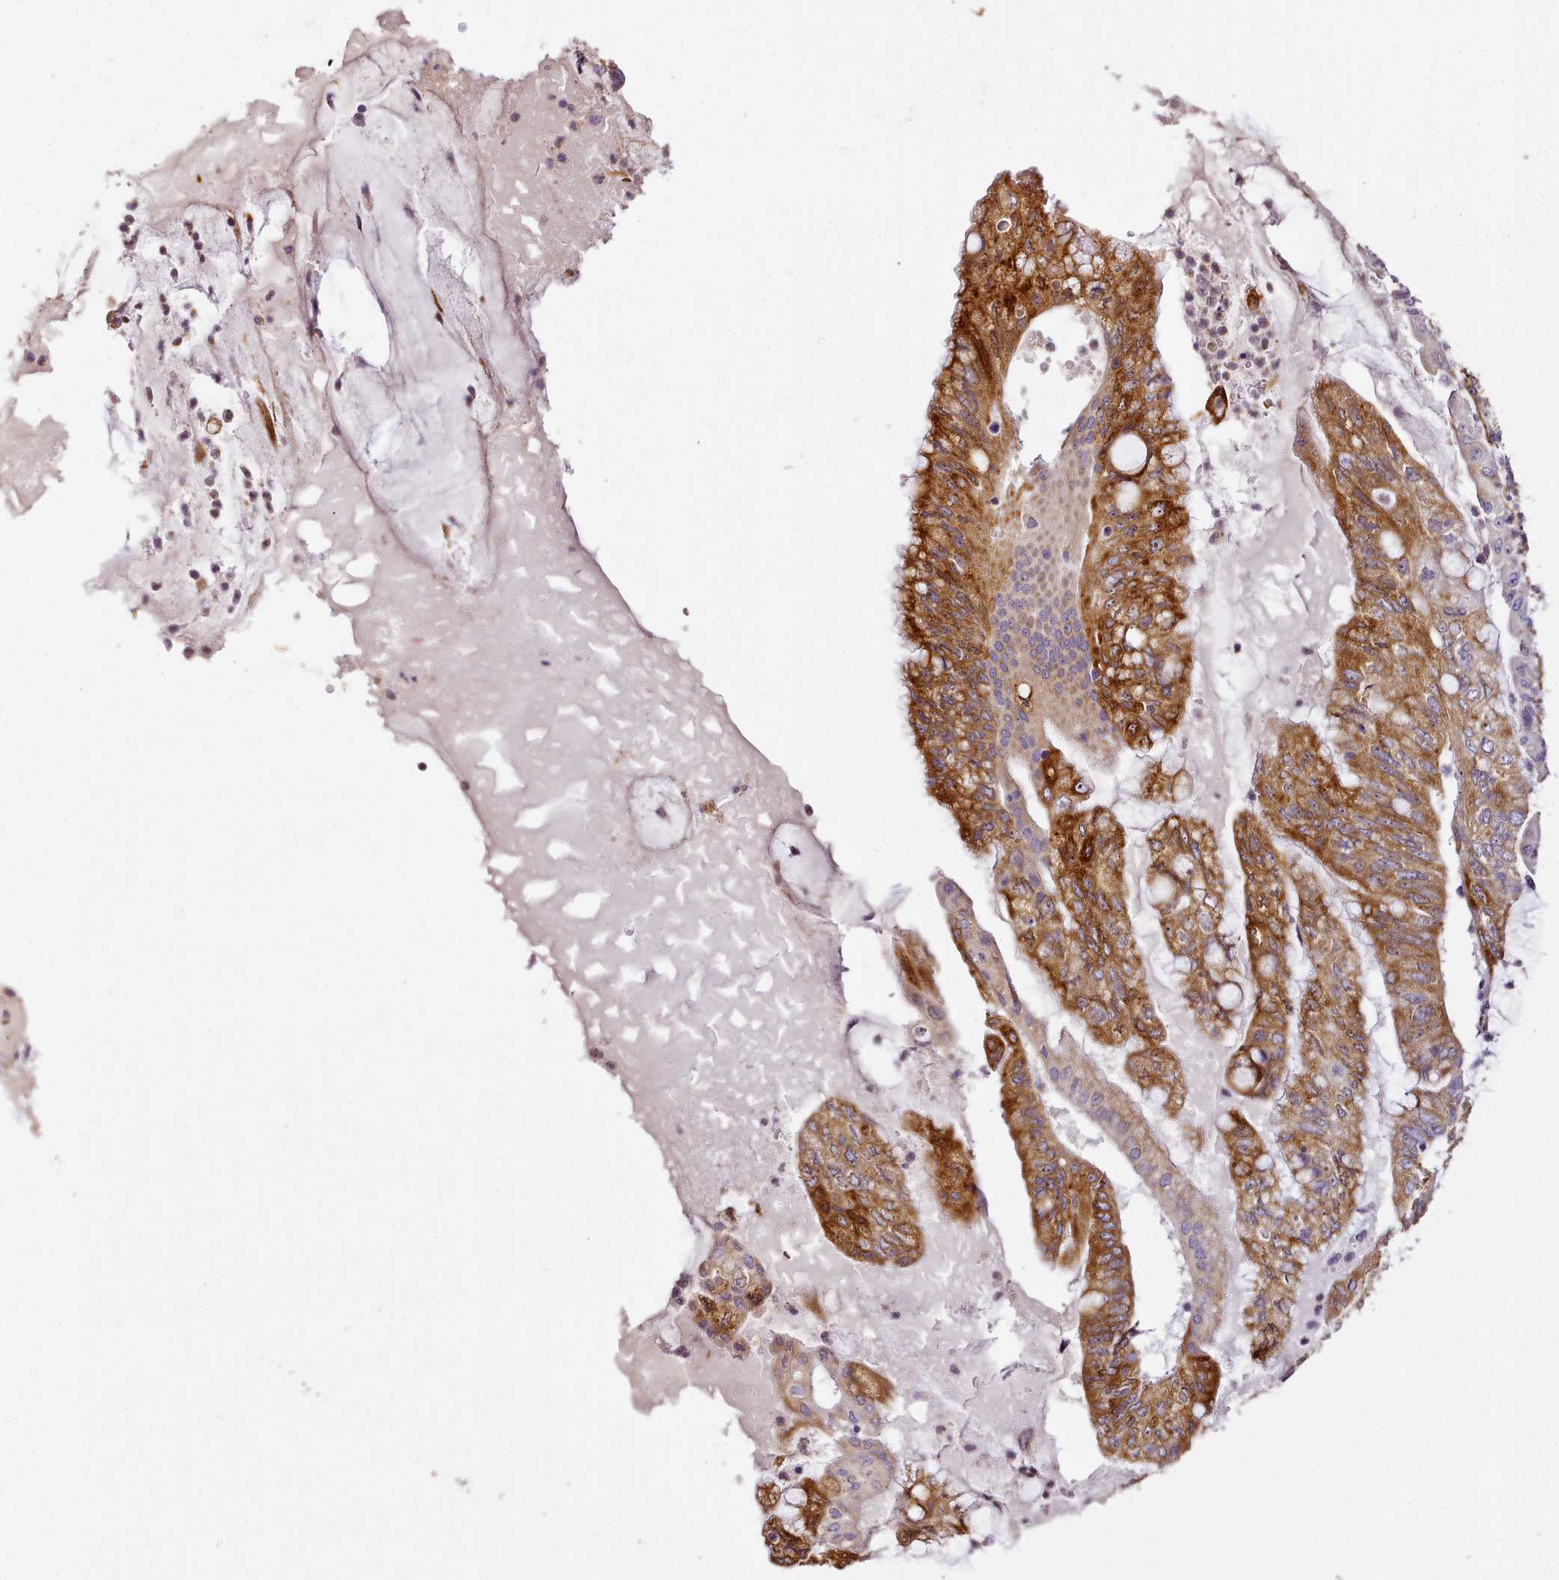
{"staining": {"intensity": "strong", "quantity": ">75%", "location": "cytoplasmic/membranous"}, "tissue": "pancreatic cancer", "cell_type": "Tumor cells", "image_type": "cancer", "snomed": [{"axis": "morphology", "description": "Adenocarcinoma, NOS"}, {"axis": "topography", "description": "Pancreas"}], "caption": "Brown immunohistochemical staining in pancreatic cancer (adenocarcinoma) reveals strong cytoplasmic/membranous positivity in approximately >75% of tumor cells.", "gene": "NBPF1", "patient": {"sex": "female", "age": 73}}